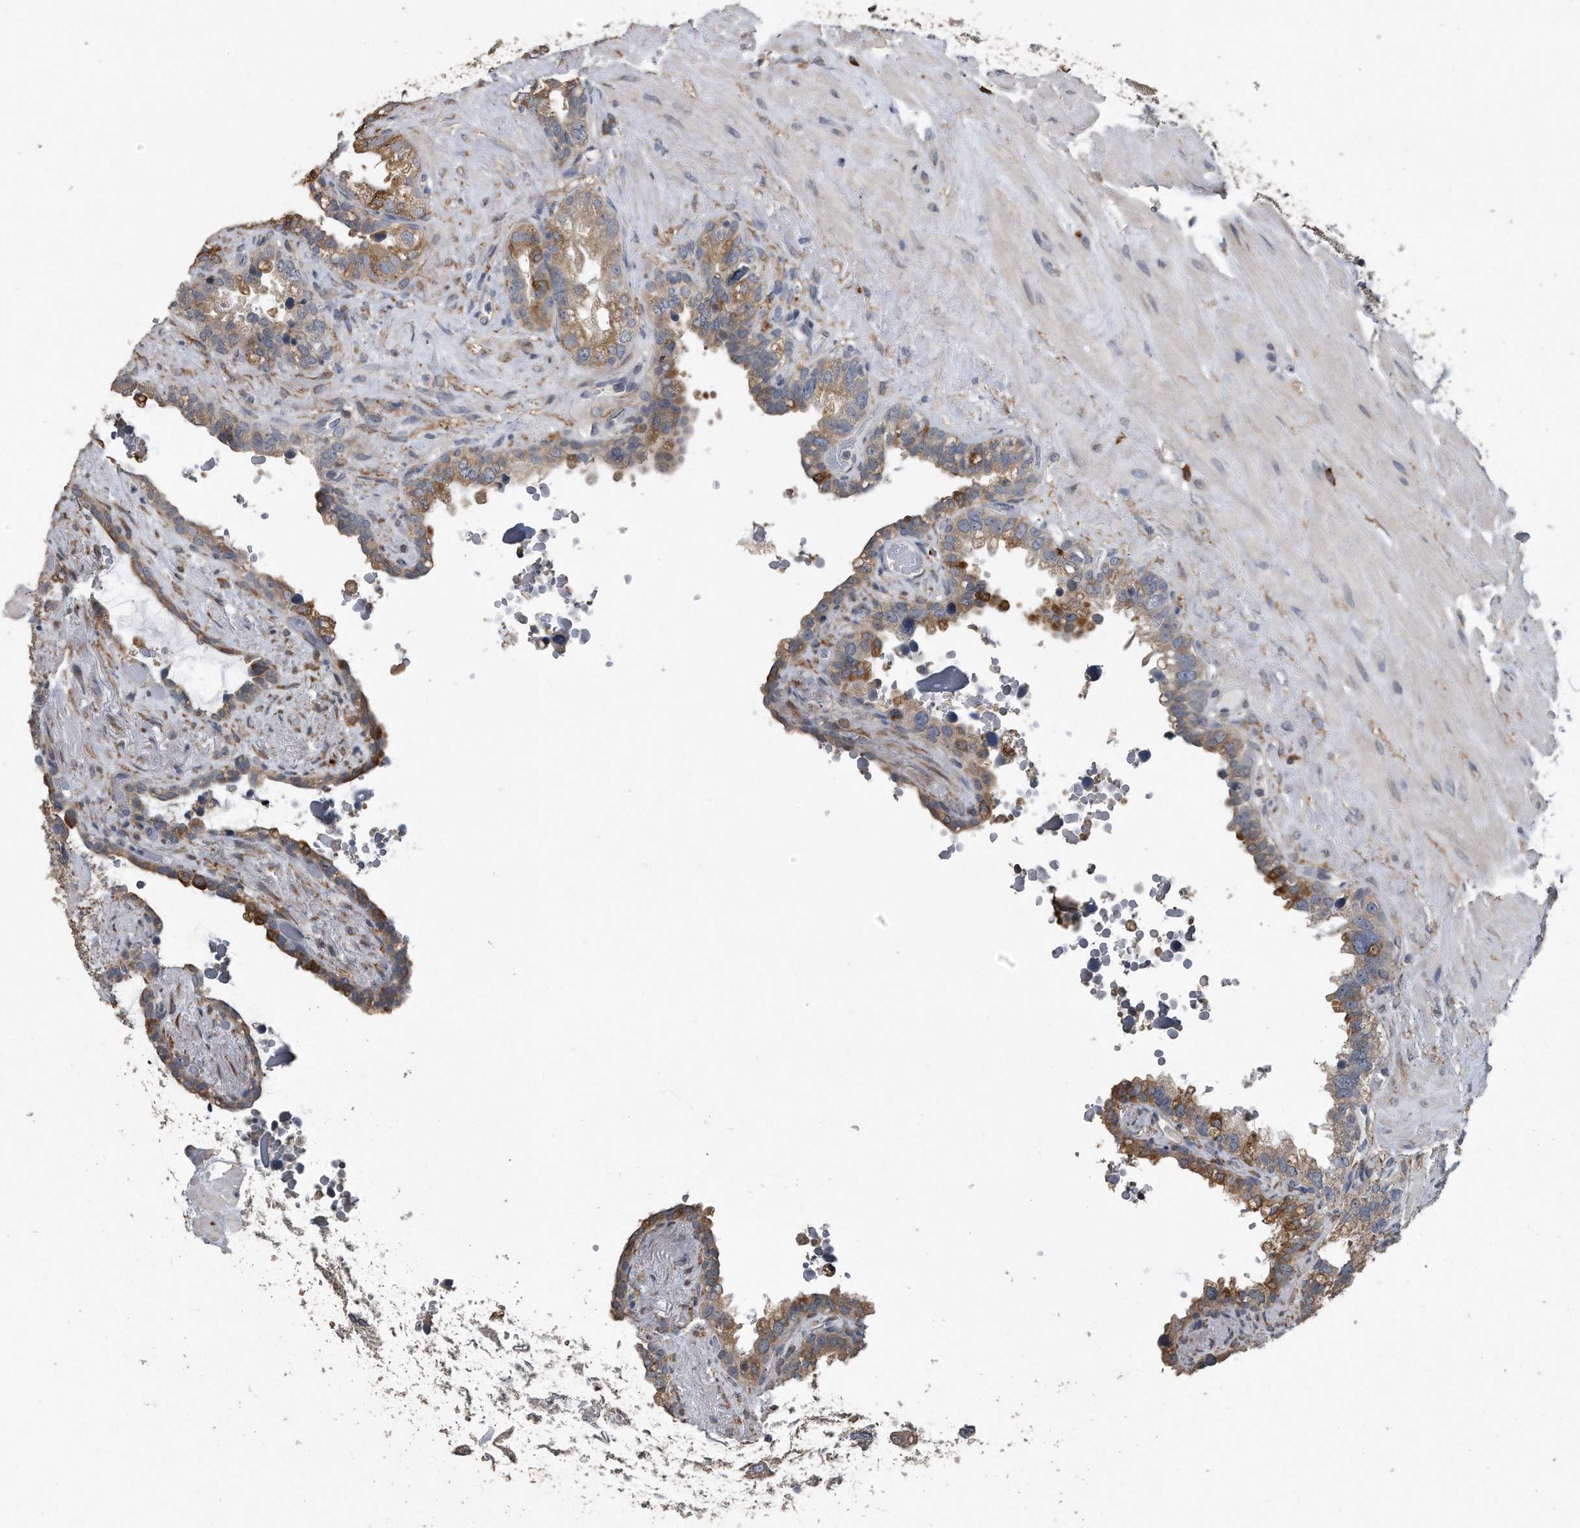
{"staining": {"intensity": "moderate", "quantity": "25%-75%", "location": "cytoplasmic/membranous"}, "tissue": "seminal vesicle", "cell_type": "Glandular cells", "image_type": "normal", "snomed": [{"axis": "morphology", "description": "Normal tissue, NOS"}, {"axis": "topography", "description": "Seminal veicle"}], "caption": "Benign seminal vesicle reveals moderate cytoplasmic/membranous expression in about 25%-75% of glandular cells The protein is stained brown, and the nuclei are stained in blue (DAB (3,3'-diaminobenzidine) IHC with brightfield microscopy, high magnification)..", "gene": "PCLO", "patient": {"sex": "male", "age": 80}}